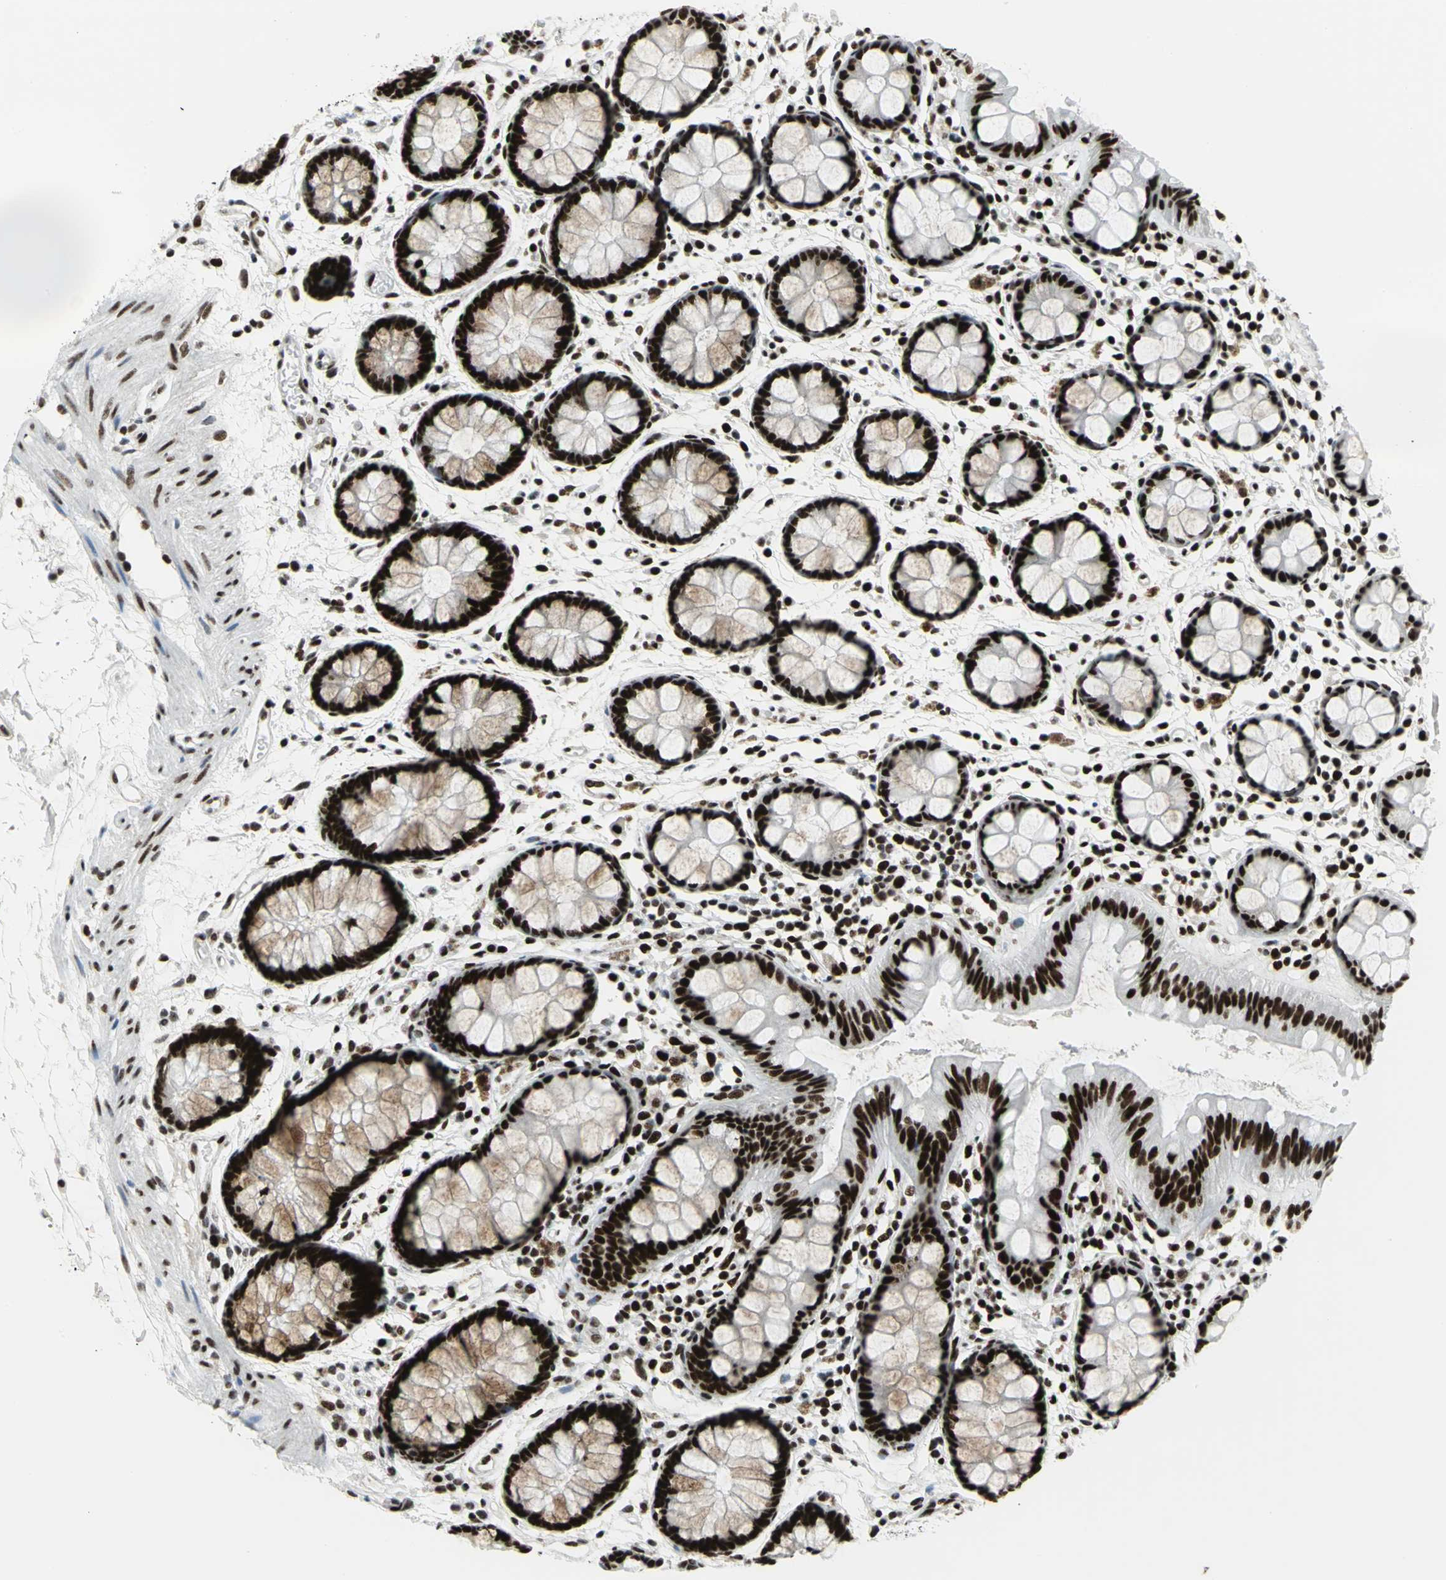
{"staining": {"intensity": "strong", "quantity": ">75%", "location": "cytoplasmic/membranous,nuclear"}, "tissue": "rectum", "cell_type": "Glandular cells", "image_type": "normal", "snomed": [{"axis": "morphology", "description": "Normal tissue, NOS"}, {"axis": "topography", "description": "Rectum"}], "caption": "An immunohistochemistry (IHC) micrograph of unremarkable tissue is shown. Protein staining in brown shows strong cytoplasmic/membranous,nuclear positivity in rectum within glandular cells.", "gene": "SMARCA4", "patient": {"sex": "female", "age": 66}}